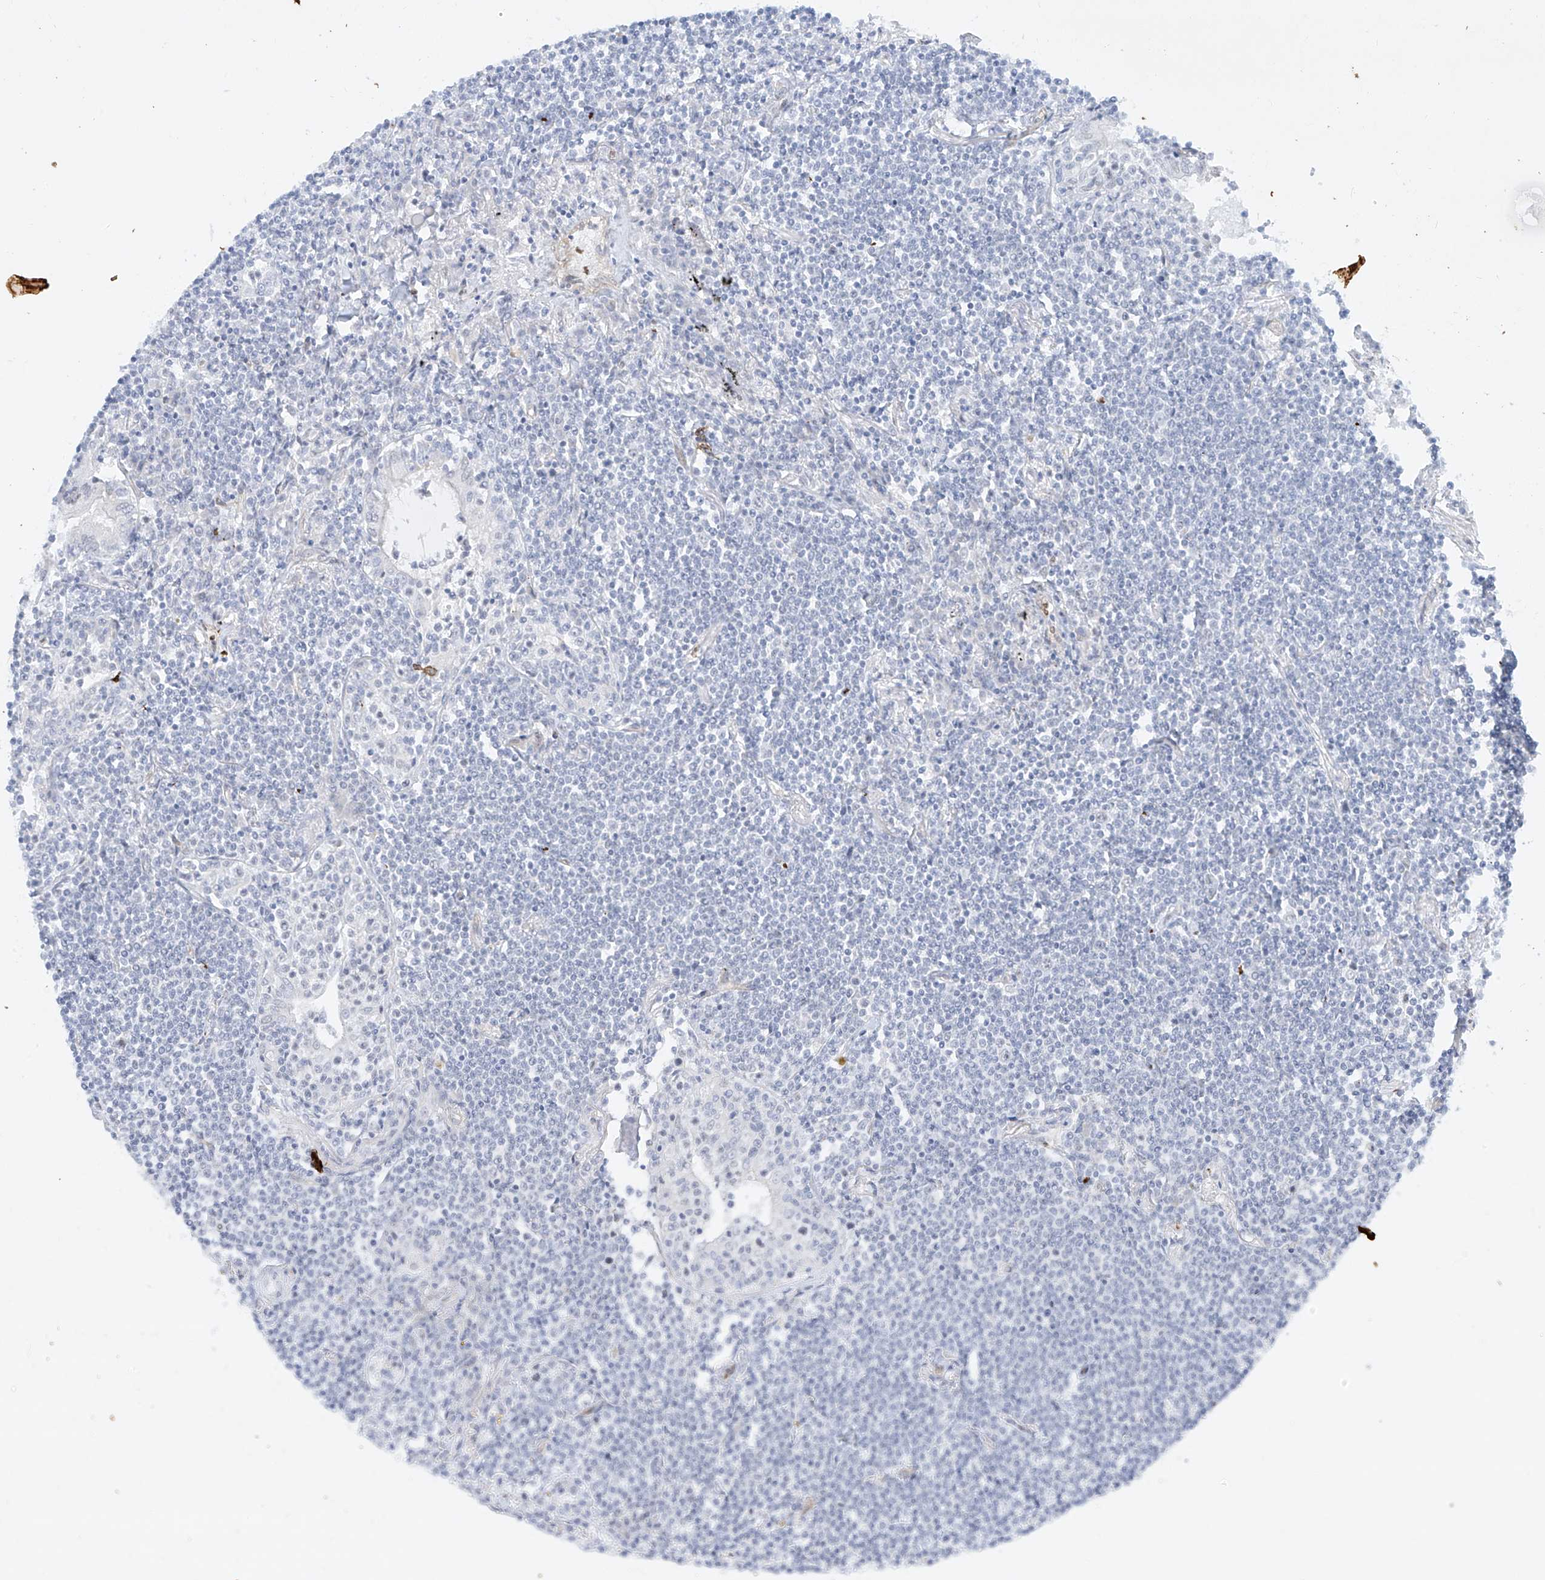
{"staining": {"intensity": "negative", "quantity": "none", "location": "none"}, "tissue": "lymphoma", "cell_type": "Tumor cells", "image_type": "cancer", "snomed": [{"axis": "morphology", "description": "Malignant lymphoma, non-Hodgkin's type, Low grade"}, {"axis": "topography", "description": "Lung"}], "caption": "IHC photomicrograph of neoplastic tissue: lymphoma stained with DAB (3,3'-diaminobenzidine) displays no significant protein expression in tumor cells.", "gene": "REEP2", "patient": {"sex": "female", "age": 71}}